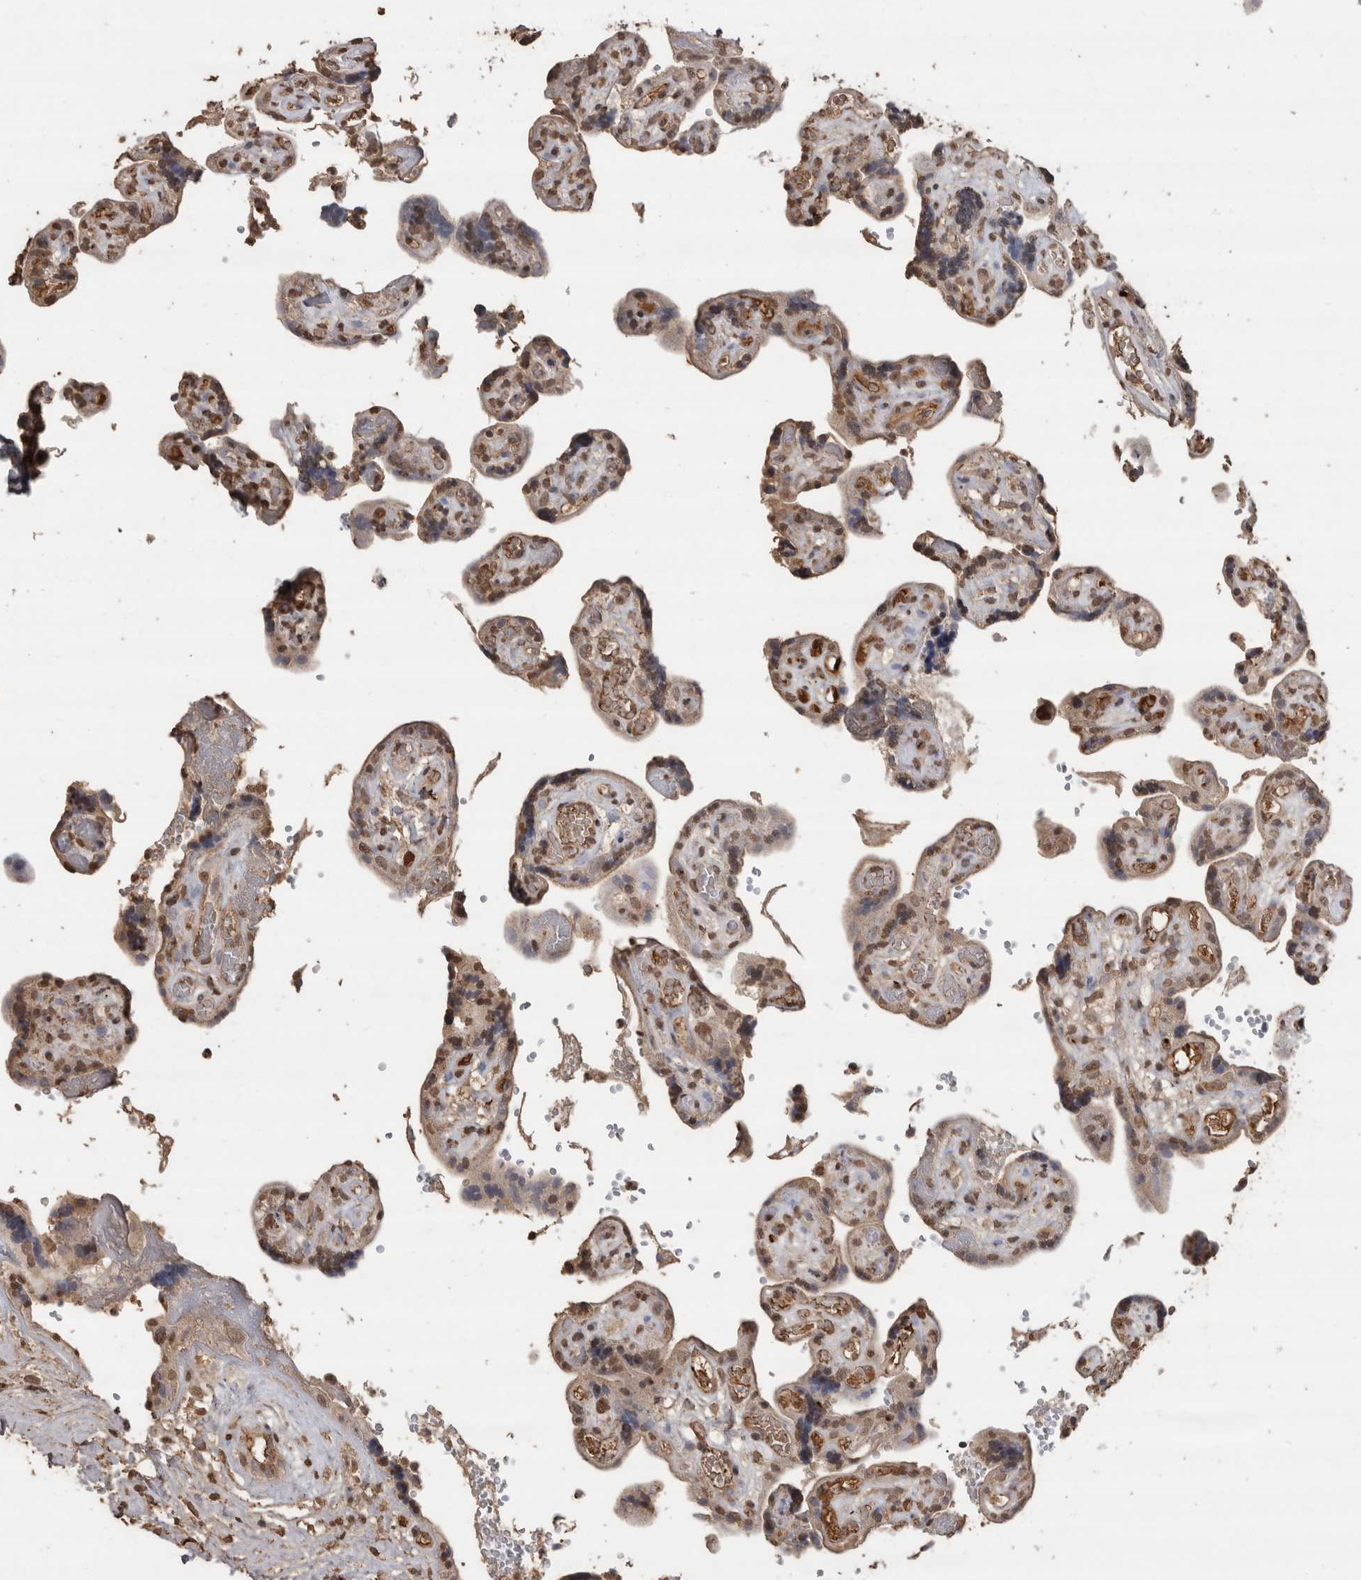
{"staining": {"intensity": "moderate", "quantity": ">75%", "location": "cytoplasmic/membranous,nuclear"}, "tissue": "placenta", "cell_type": "Decidual cells", "image_type": "normal", "snomed": [{"axis": "morphology", "description": "Normal tissue, NOS"}, {"axis": "topography", "description": "Placenta"}], "caption": "Placenta was stained to show a protein in brown. There is medium levels of moderate cytoplasmic/membranous,nuclear staining in about >75% of decidual cells. (brown staining indicates protein expression, while blue staining denotes nuclei).", "gene": "CRELD2", "patient": {"sex": "female", "age": 30}}